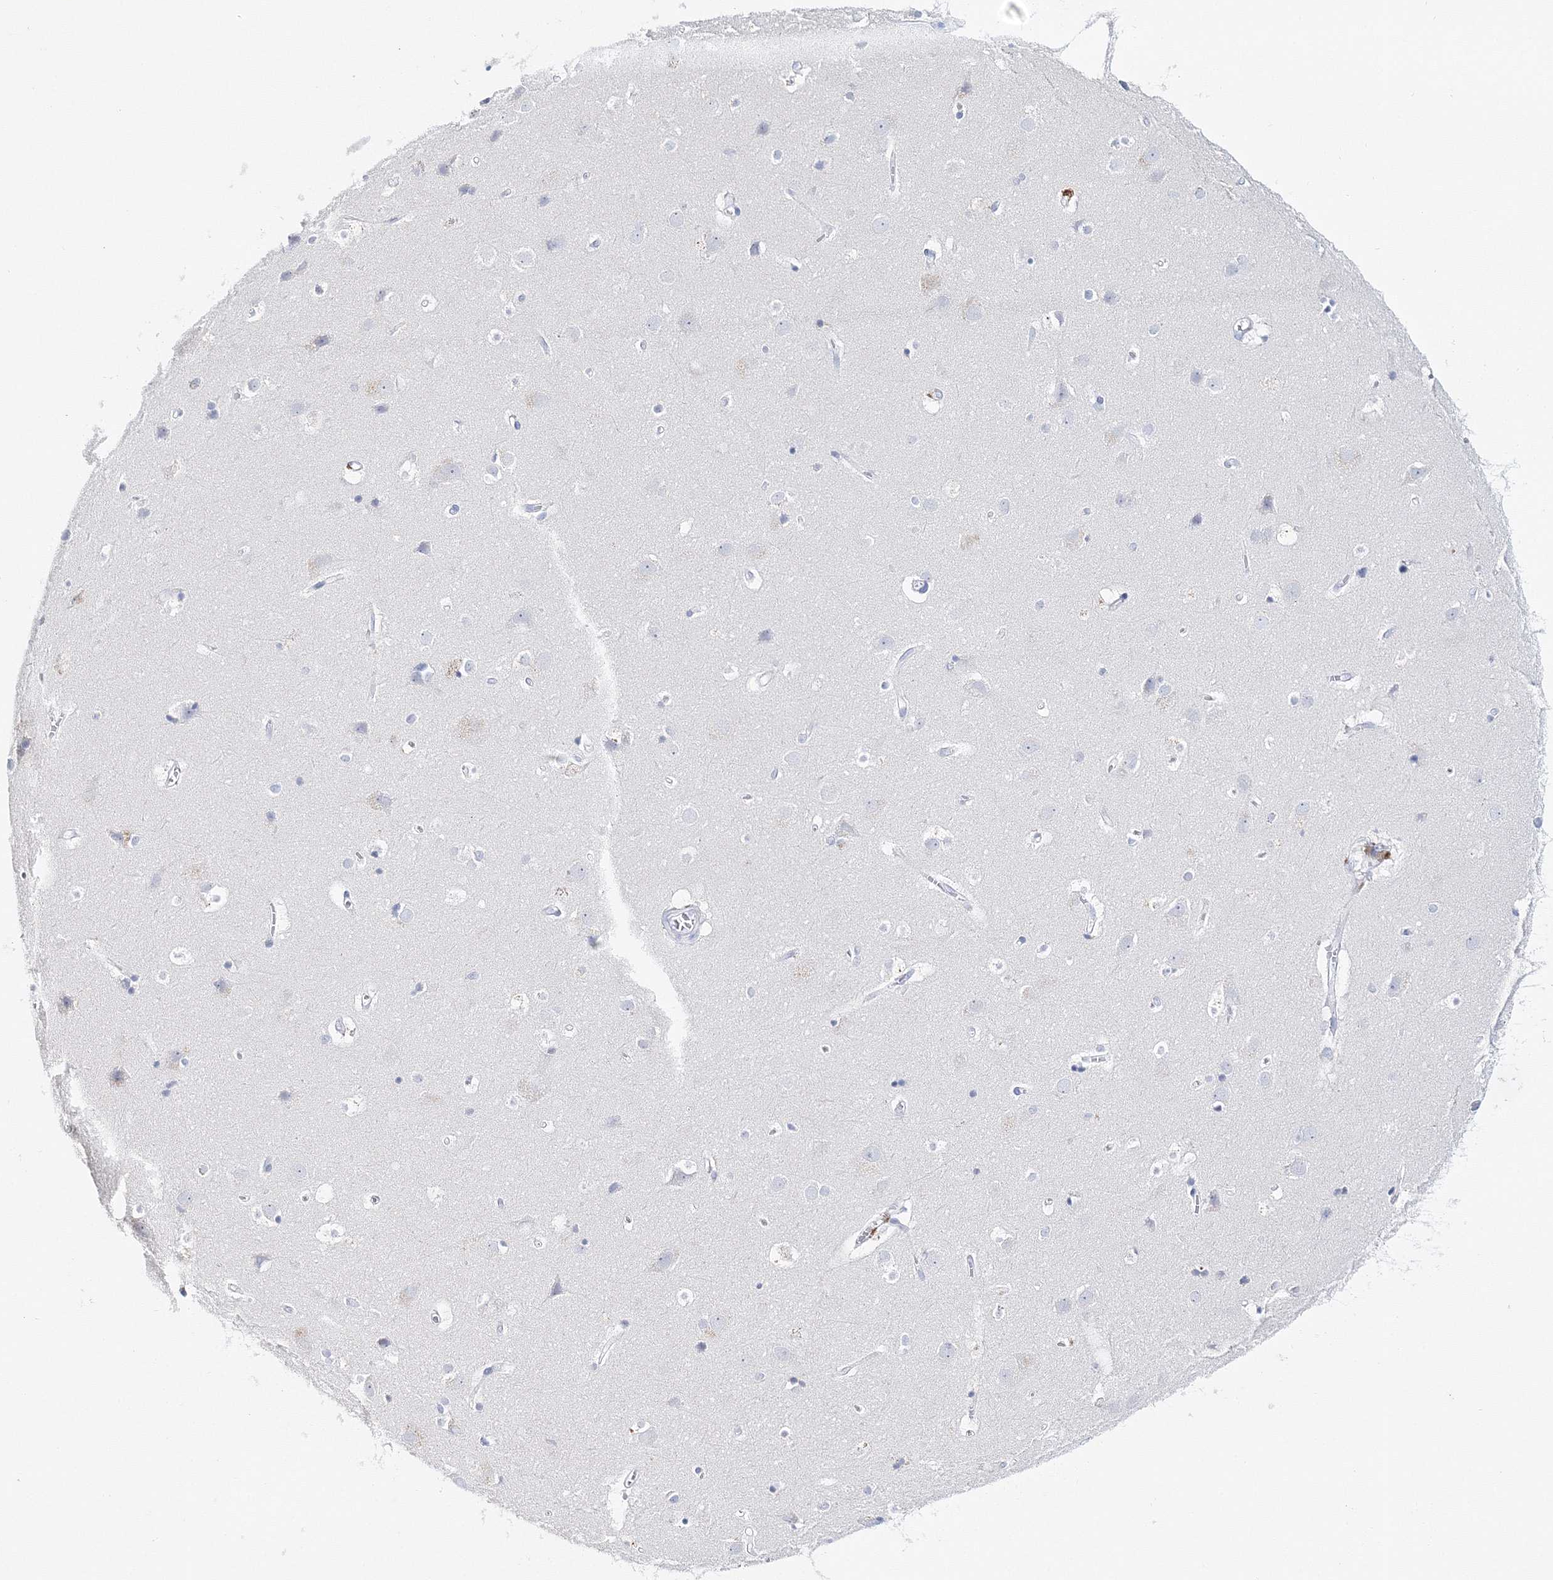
{"staining": {"intensity": "negative", "quantity": "none", "location": "none"}, "tissue": "cerebral cortex", "cell_type": "Endothelial cells", "image_type": "normal", "snomed": [{"axis": "morphology", "description": "Normal tissue, NOS"}, {"axis": "topography", "description": "Cerebral cortex"}], "caption": "A high-resolution micrograph shows immunohistochemistry staining of unremarkable cerebral cortex, which reveals no significant positivity in endothelial cells. The staining is performed using DAB brown chromogen with nuclei counter-stained in using hematoxylin.", "gene": "MYOZ2", "patient": {"sex": "male", "age": 54}}